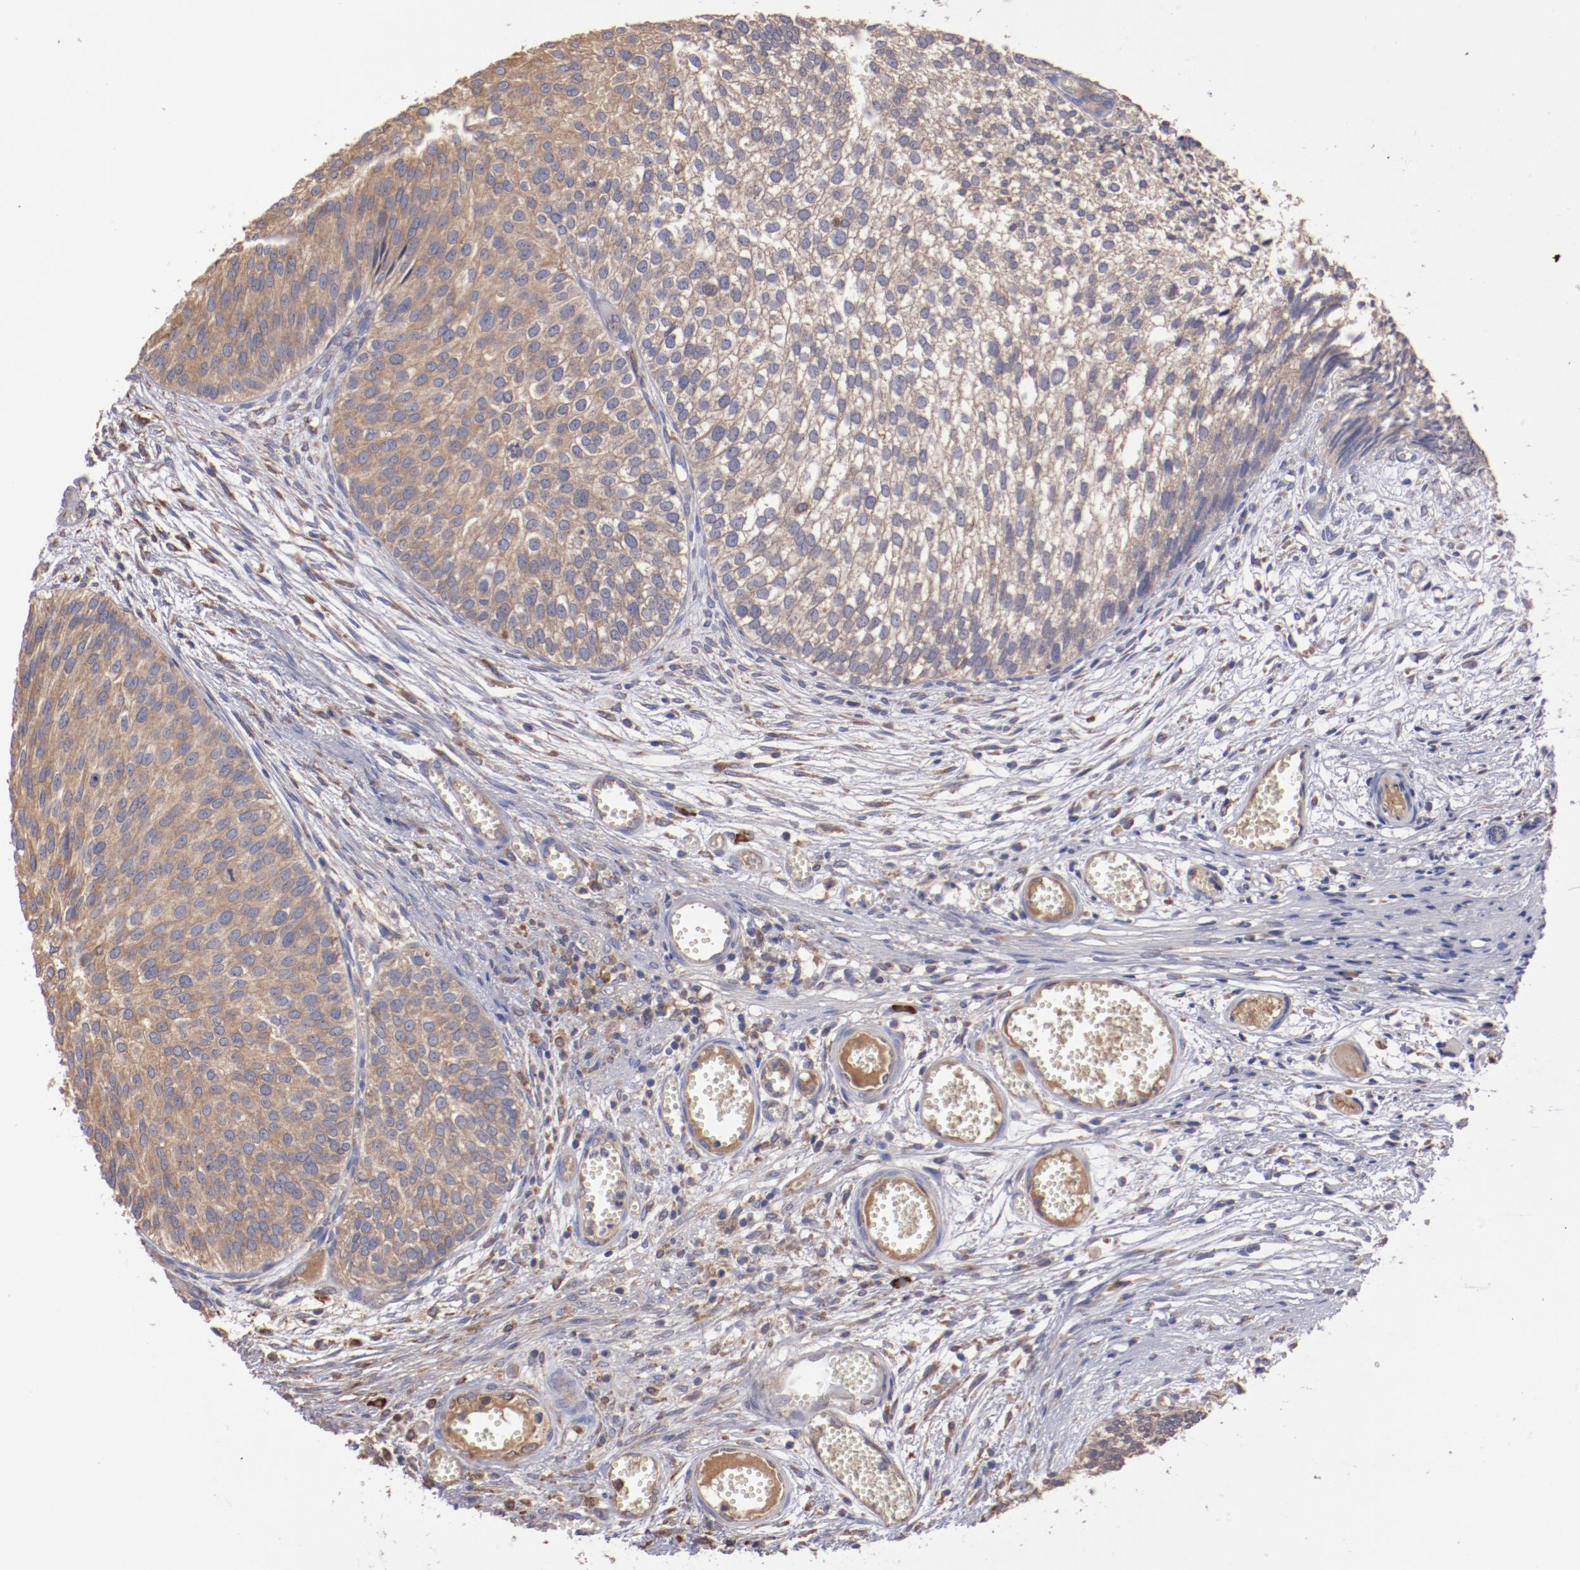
{"staining": {"intensity": "weak", "quantity": ">75%", "location": "cytoplasmic/membranous"}, "tissue": "urothelial cancer", "cell_type": "Tumor cells", "image_type": "cancer", "snomed": [{"axis": "morphology", "description": "Urothelial carcinoma, Low grade"}, {"axis": "topography", "description": "Urinary bladder"}], "caption": "Protein expression analysis of human urothelial cancer reveals weak cytoplasmic/membranous expression in approximately >75% of tumor cells.", "gene": "NFKBIE", "patient": {"sex": "male", "age": 84}}